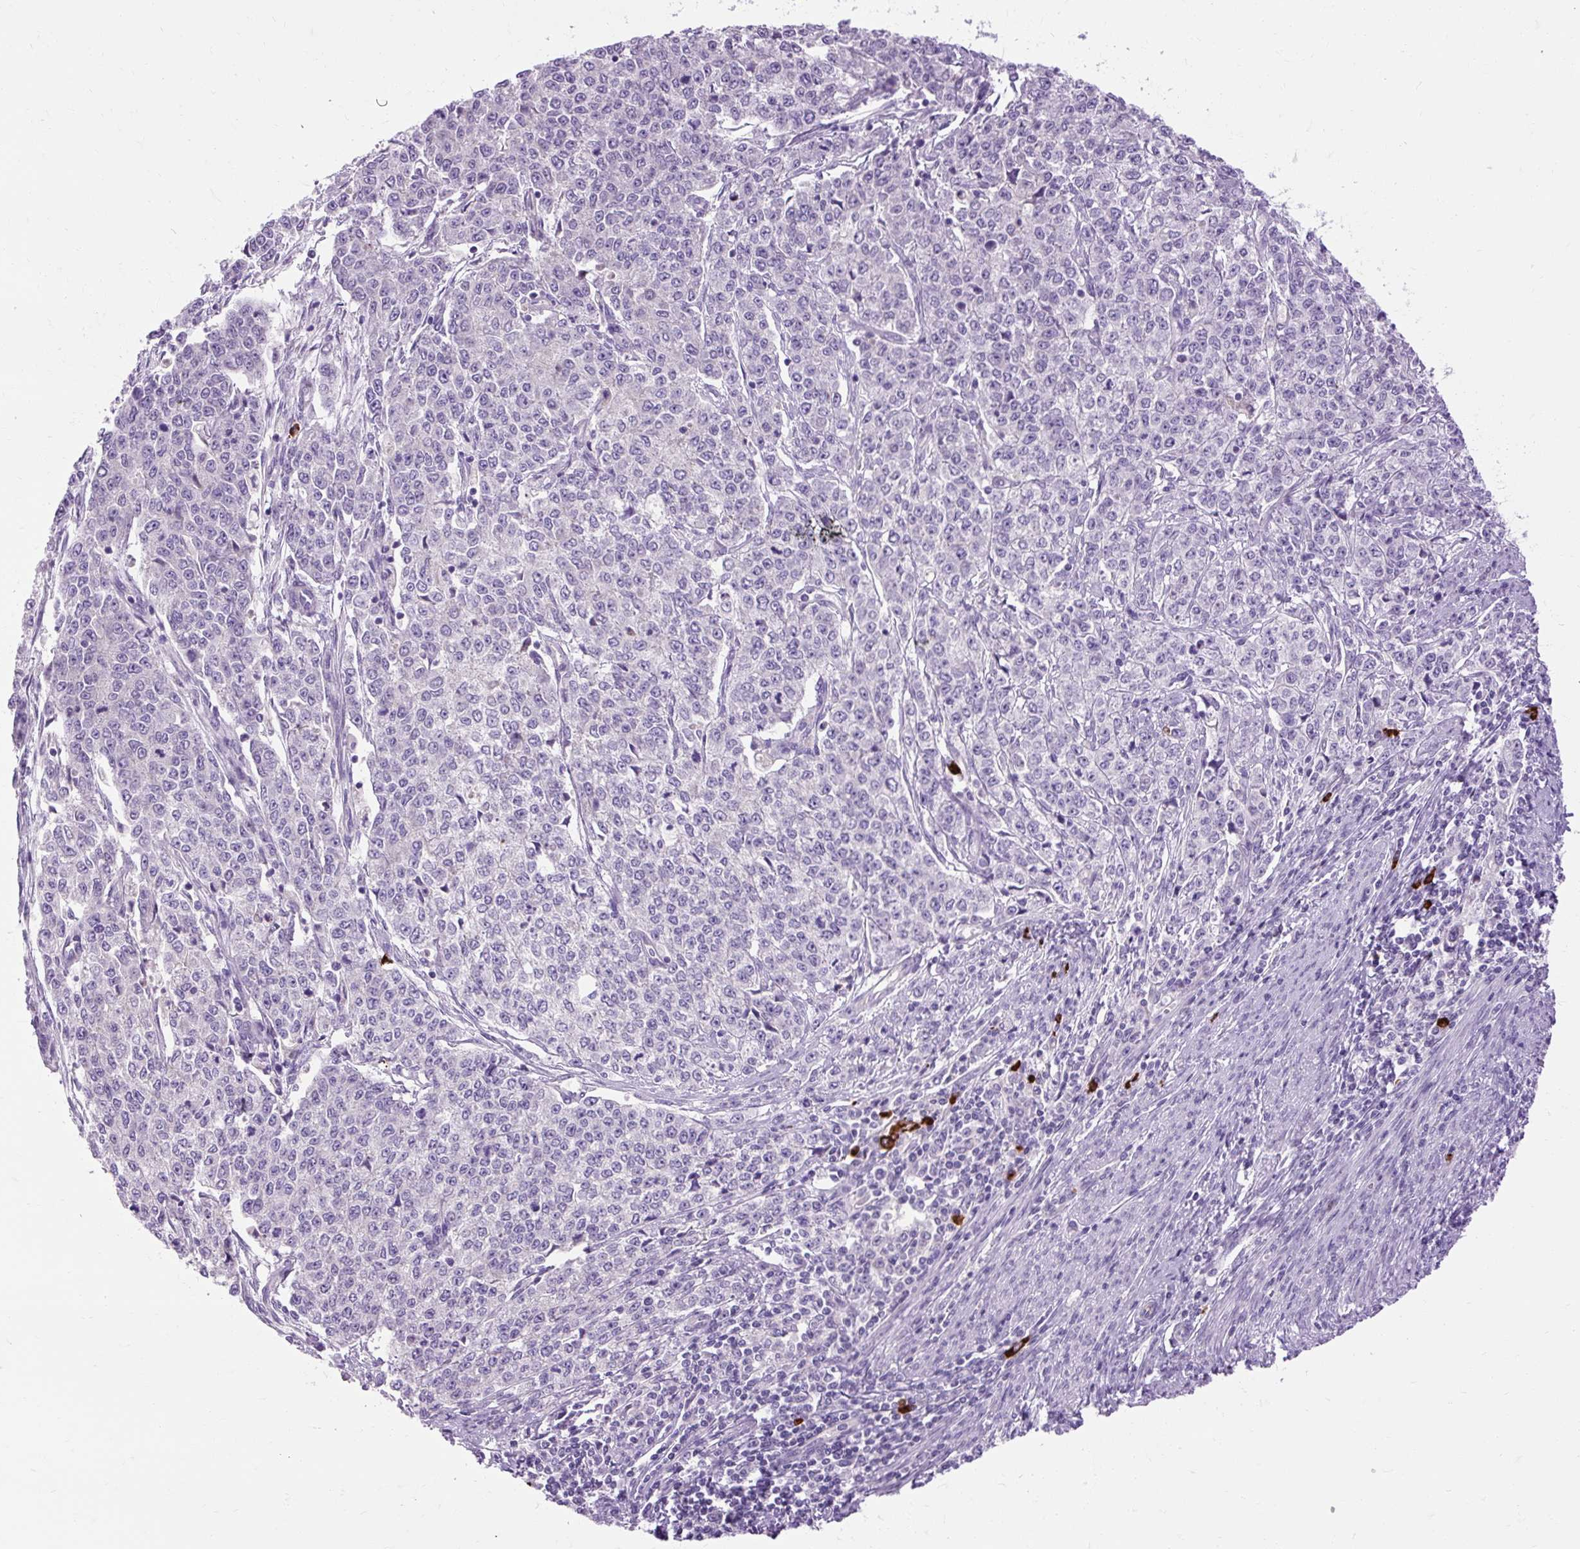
{"staining": {"intensity": "negative", "quantity": "none", "location": "none"}, "tissue": "endometrial cancer", "cell_type": "Tumor cells", "image_type": "cancer", "snomed": [{"axis": "morphology", "description": "Adenocarcinoma, NOS"}, {"axis": "topography", "description": "Endometrium"}], "caption": "Immunohistochemistry (IHC) of human endometrial cancer (adenocarcinoma) shows no positivity in tumor cells.", "gene": "ARRDC2", "patient": {"sex": "female", "age": 50}}